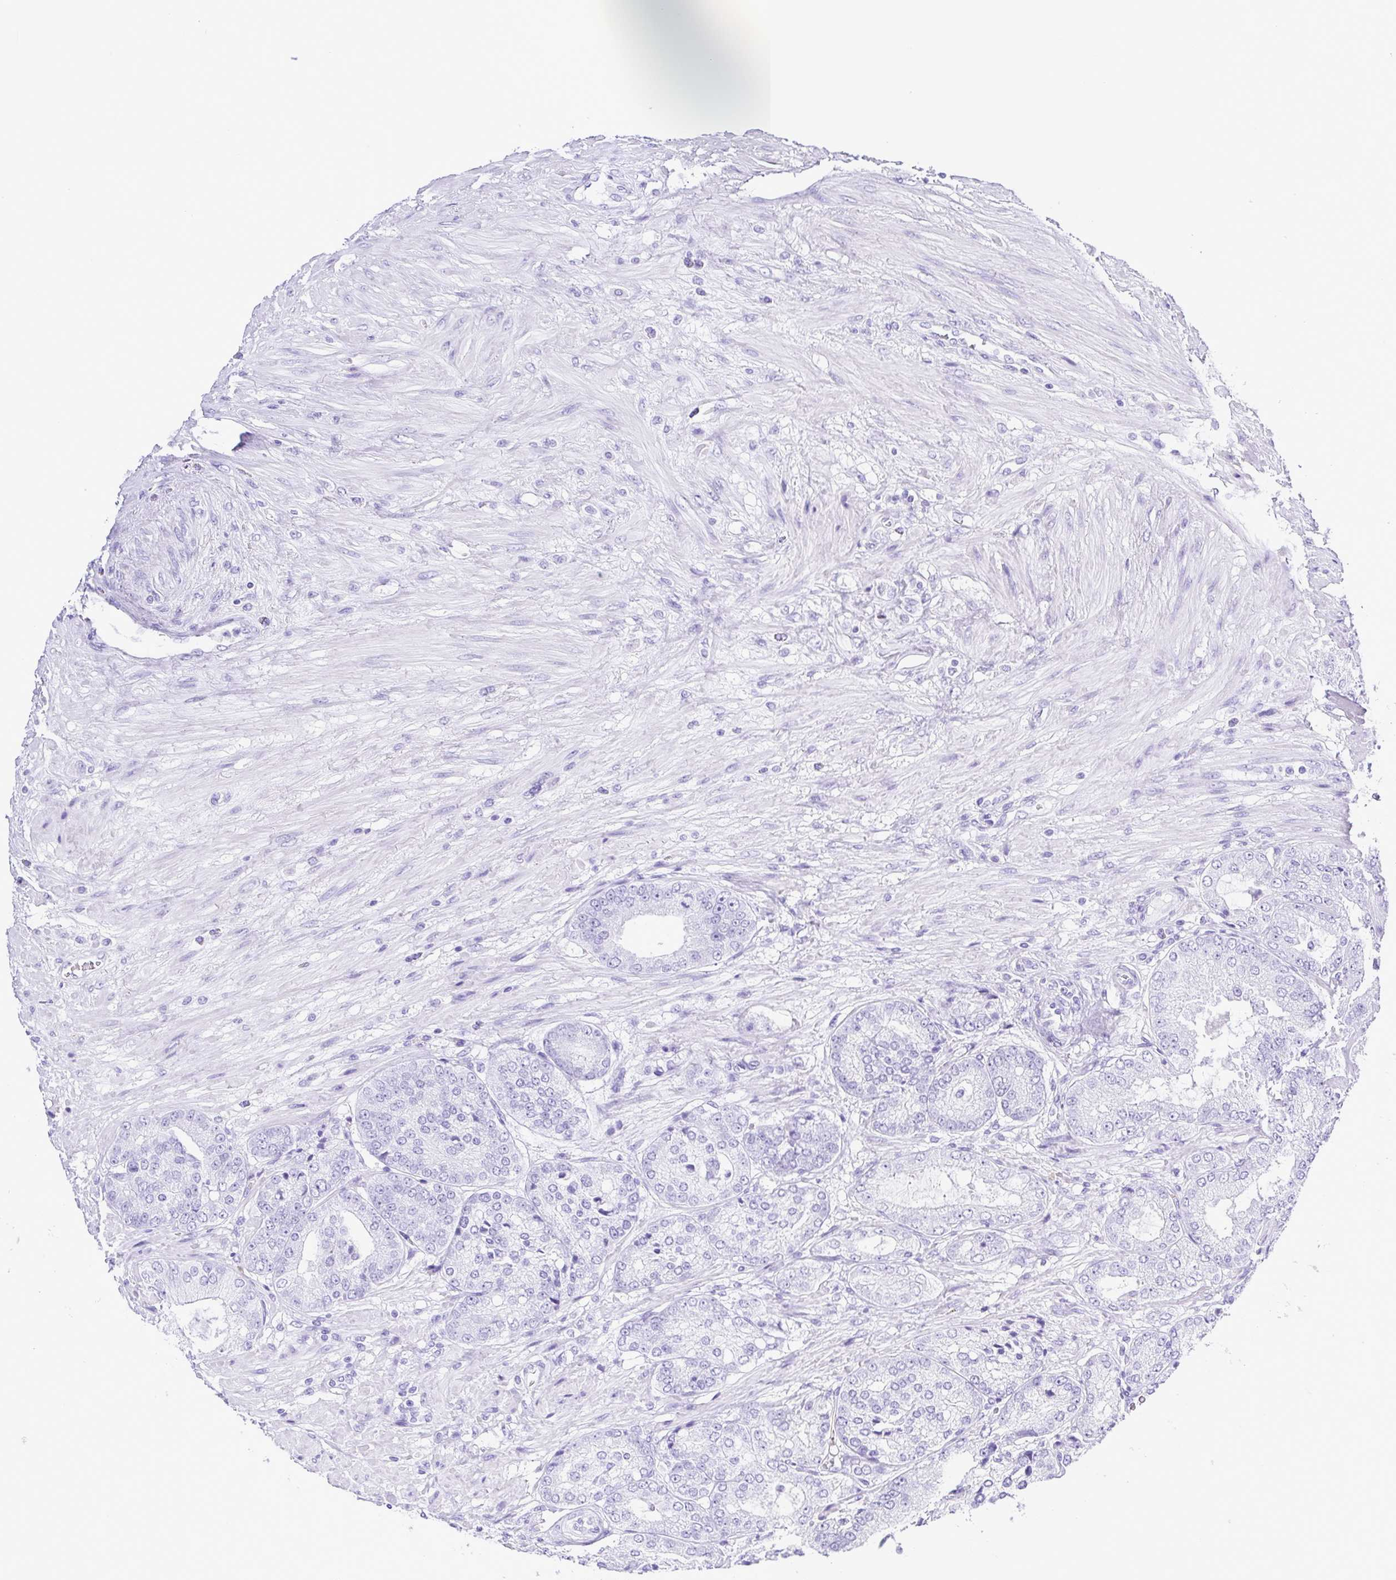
{"staining": {"intensity": "negative", "quantity": "none", "location": "none"}, "tissue": "prostate cancer", "cell_type": "Tumor cells", "image_type": "cancer", "snomed": [{"axis": "morphology", "description": "Adenocarcinoma, High grade"}, {"axis": "topography", "description": "Prostate"}], "caption": "Immunohistochemistry micrograph of prostate cancer (high-grade adenocarcinoma) stained for a protein (brown), which reveals no staining in tumor cells.", "gene": "SYT1", "patient": {"sex": "male", "age": 71}}